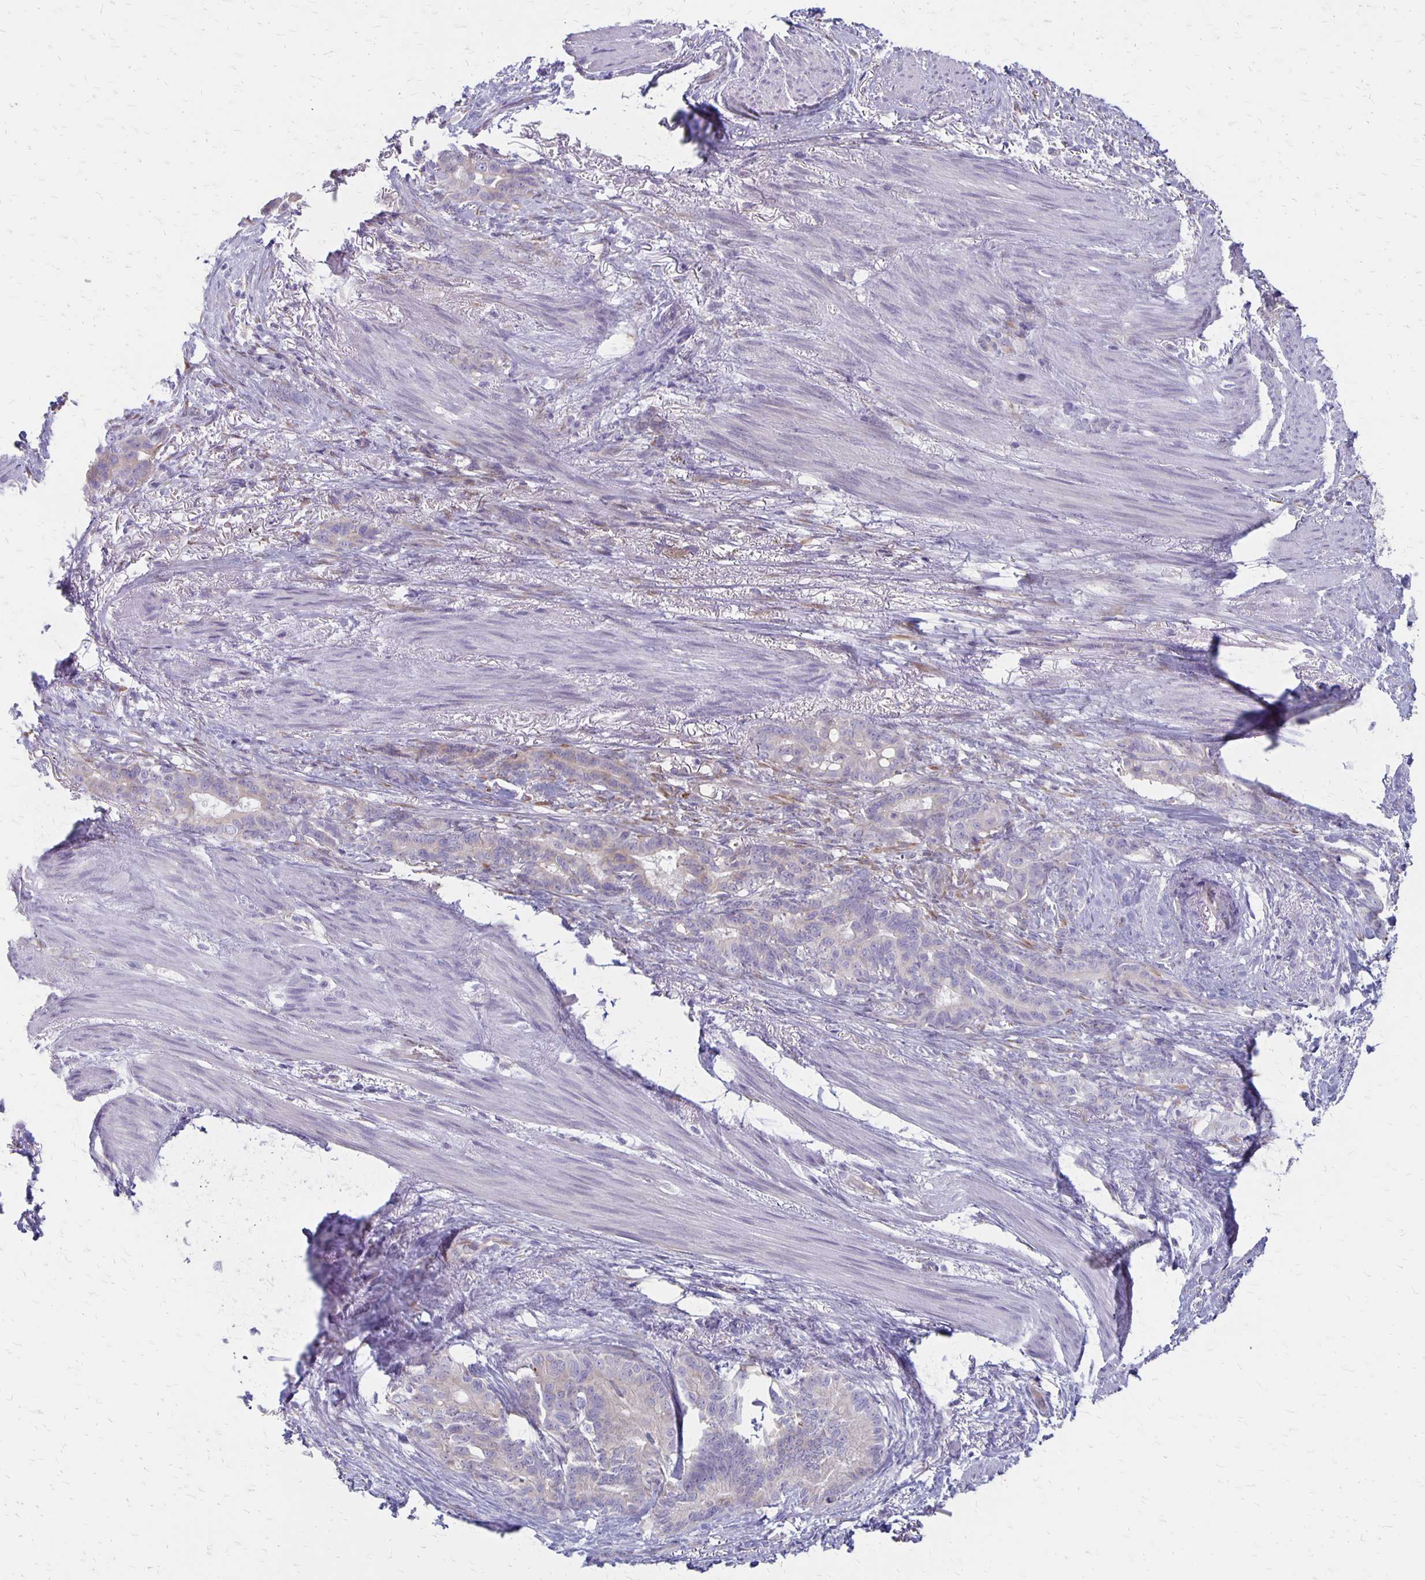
{"staining": {"intensity": "negative", "quantity": "none", "location": "none"}, "tissue": "stomach cancer", "cell_type": "Tumor cells", "image_type": "cancer", "snomed": [{"axis": "morphology", "description": "Normal tissue, NOS"}, {"axis": "morphology", "description": "Adenocarcinoma, NOS"}, {"axis": "topography", "description": "Esophagus"}, {"axis": "topography", "description": "Stomach, upper"}], "caption": "High power microscopy image of an IHC image of adenocarcinoma (stomach), revealing no significant expression in tumor cells.", "gene": "HOMER1", "patient": {"sex": "male", "age": 62}}